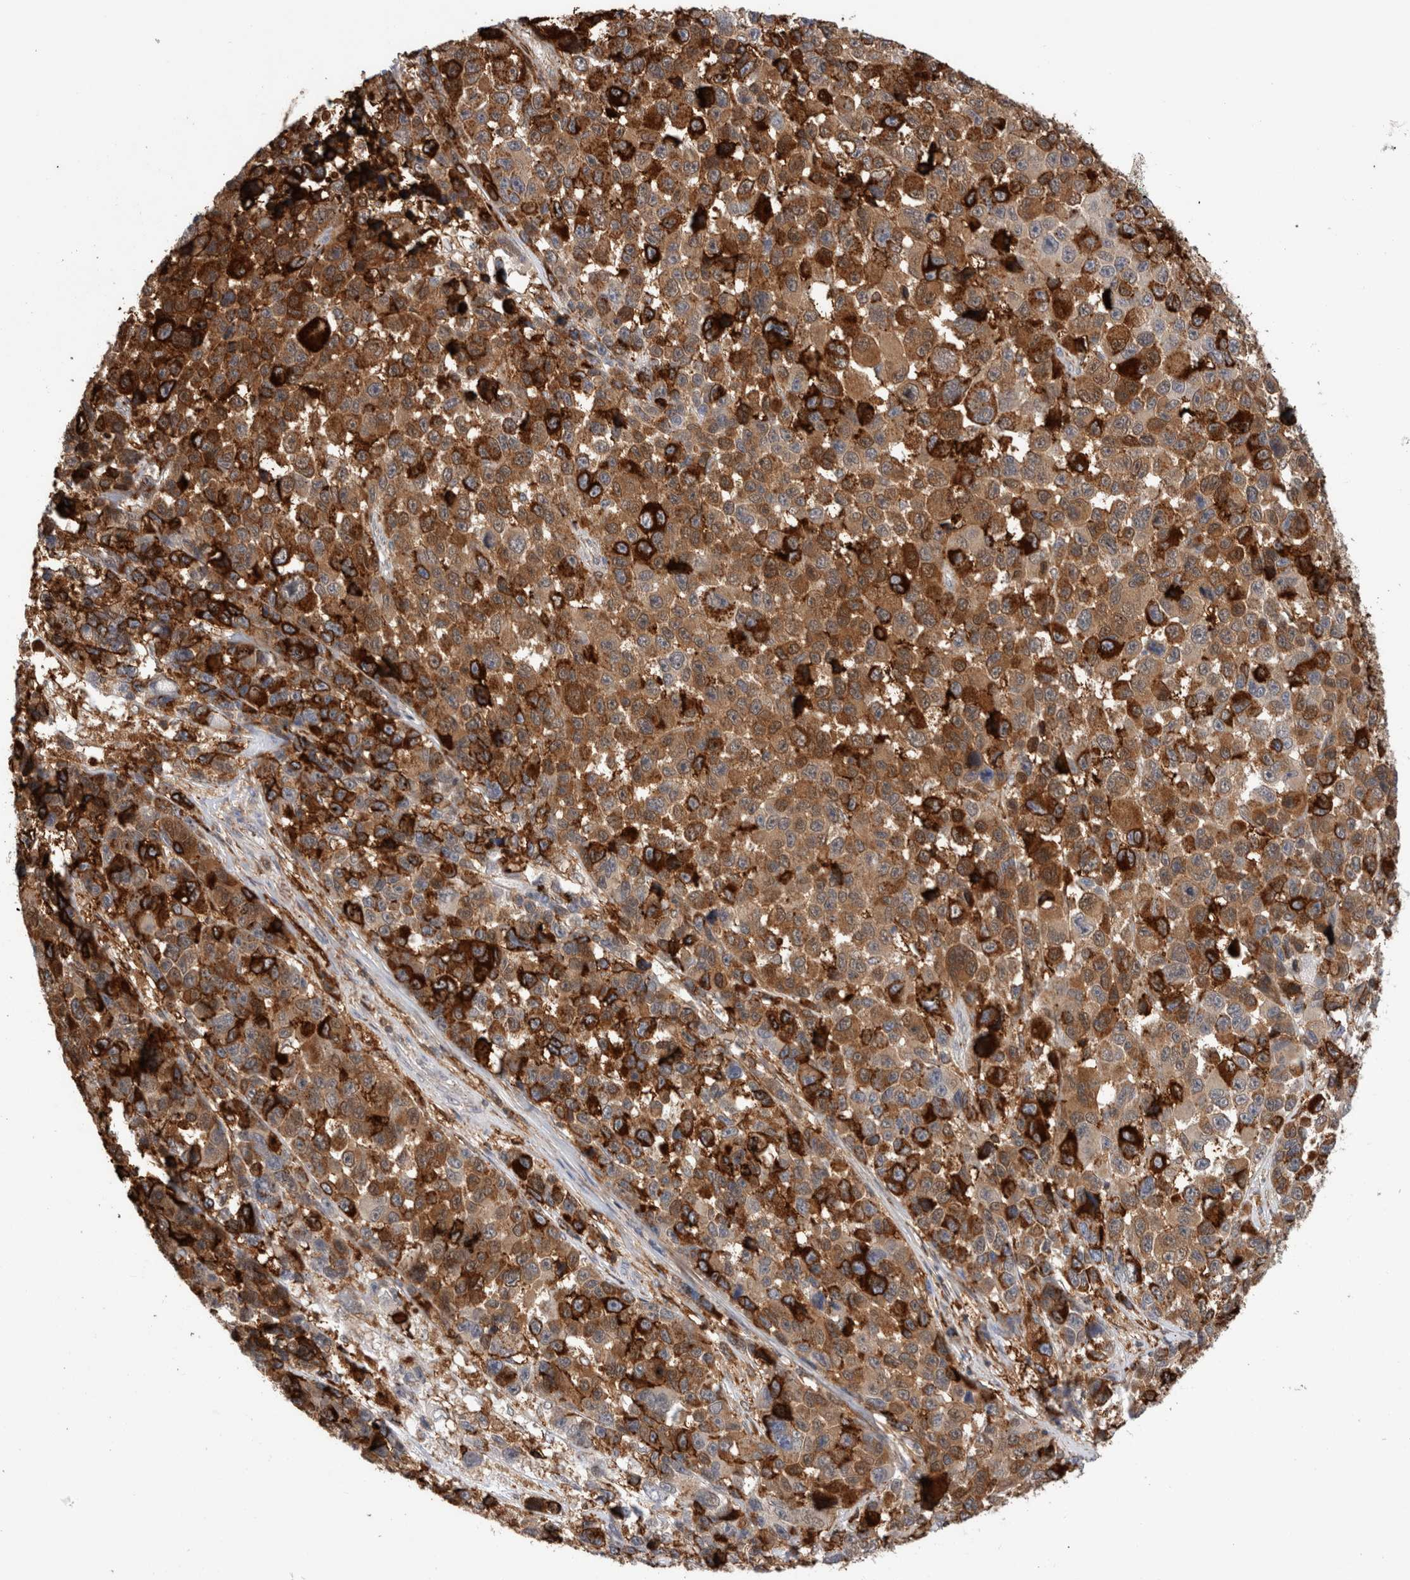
{"staining": {"intensity": "strong", "quantity": ">75%", "location": "cytoplasmic/membranous"}, "tissue": "melanoma", "cell_type": "Tumor cells", "image_type": "cancer", "snomed": [{"axis": "morphology", "description": "Malignant melanoma, NOS"}, {"axis": "topography", "description": "Skin"}], "caption": "Immunohistochemistry (IHC) staining of melanoma, which displays high levels of strong cytoplasmic/membranous expression in approximately >75% of tumor cells indicating strong cytoplasmic/membranous protein staining. The staining was performed using DAB (brown) for protein detection and nuclei were counterstained in hematoxylin (blue).", "gene": "CCDC88B", "patient": {"sex": "male", "age": 53}}